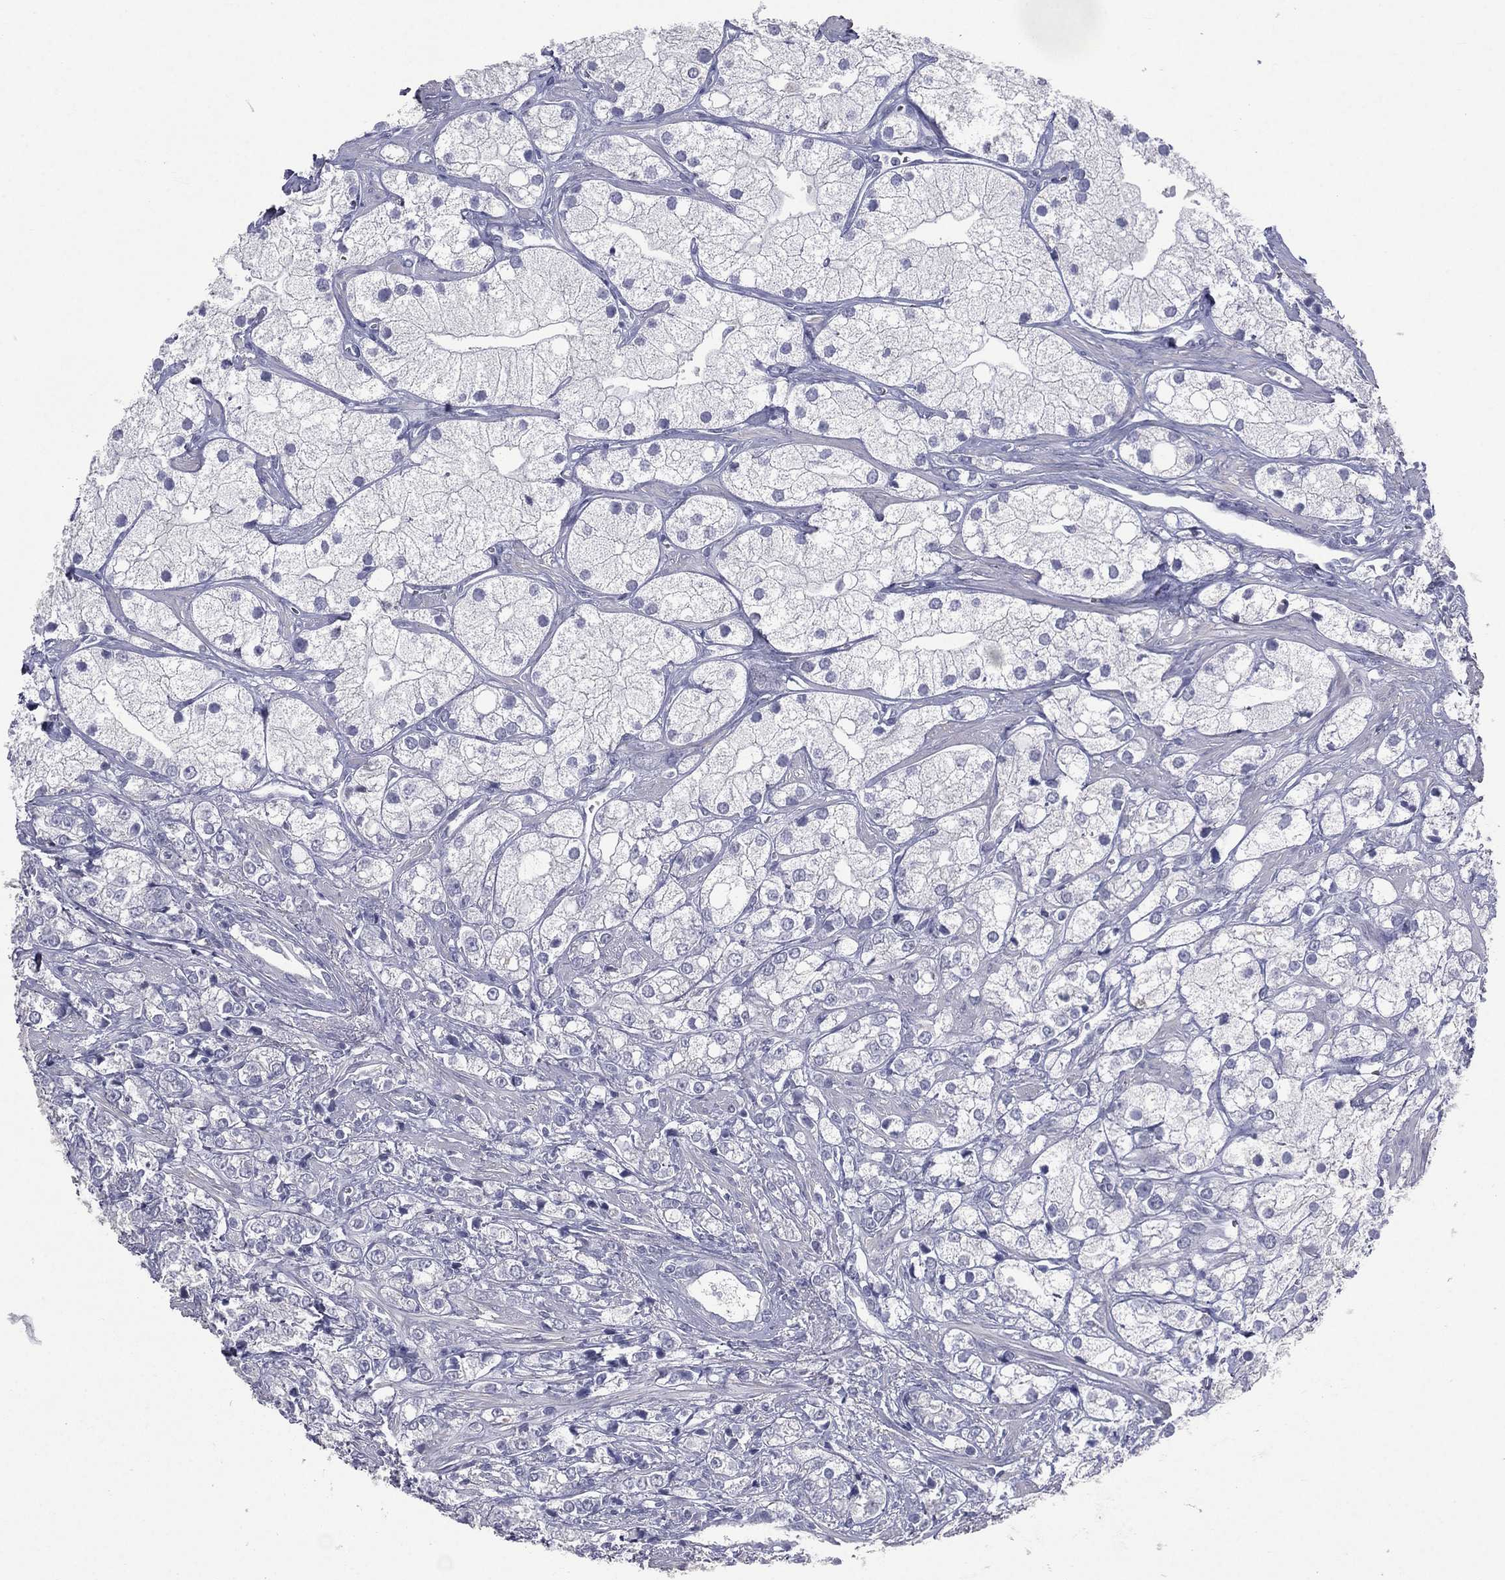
{"staining": {"intensity": "negative", "quantity": "none", "location": "none"}, "tissue": "prostate cancer", "cell_type": "Tumor cells", "image_type": "cancer", "snomed": [{"axis": "morphology", "description": "Adenocarcinoma, NOS"}, {"axis": "topography", "description": "Prostate and seminal vesicle, NOS"}, {"axis": "topography", "description": "Prostate"}], "caption": "An IHC micrograph of prostate cancer (adenocarcinoma) is shown. There is no staining in tumor cells of prostate cancer (adenocarcinoma).", "gene": "ESX1", "patient": {"sex": "male", "age": 79}}